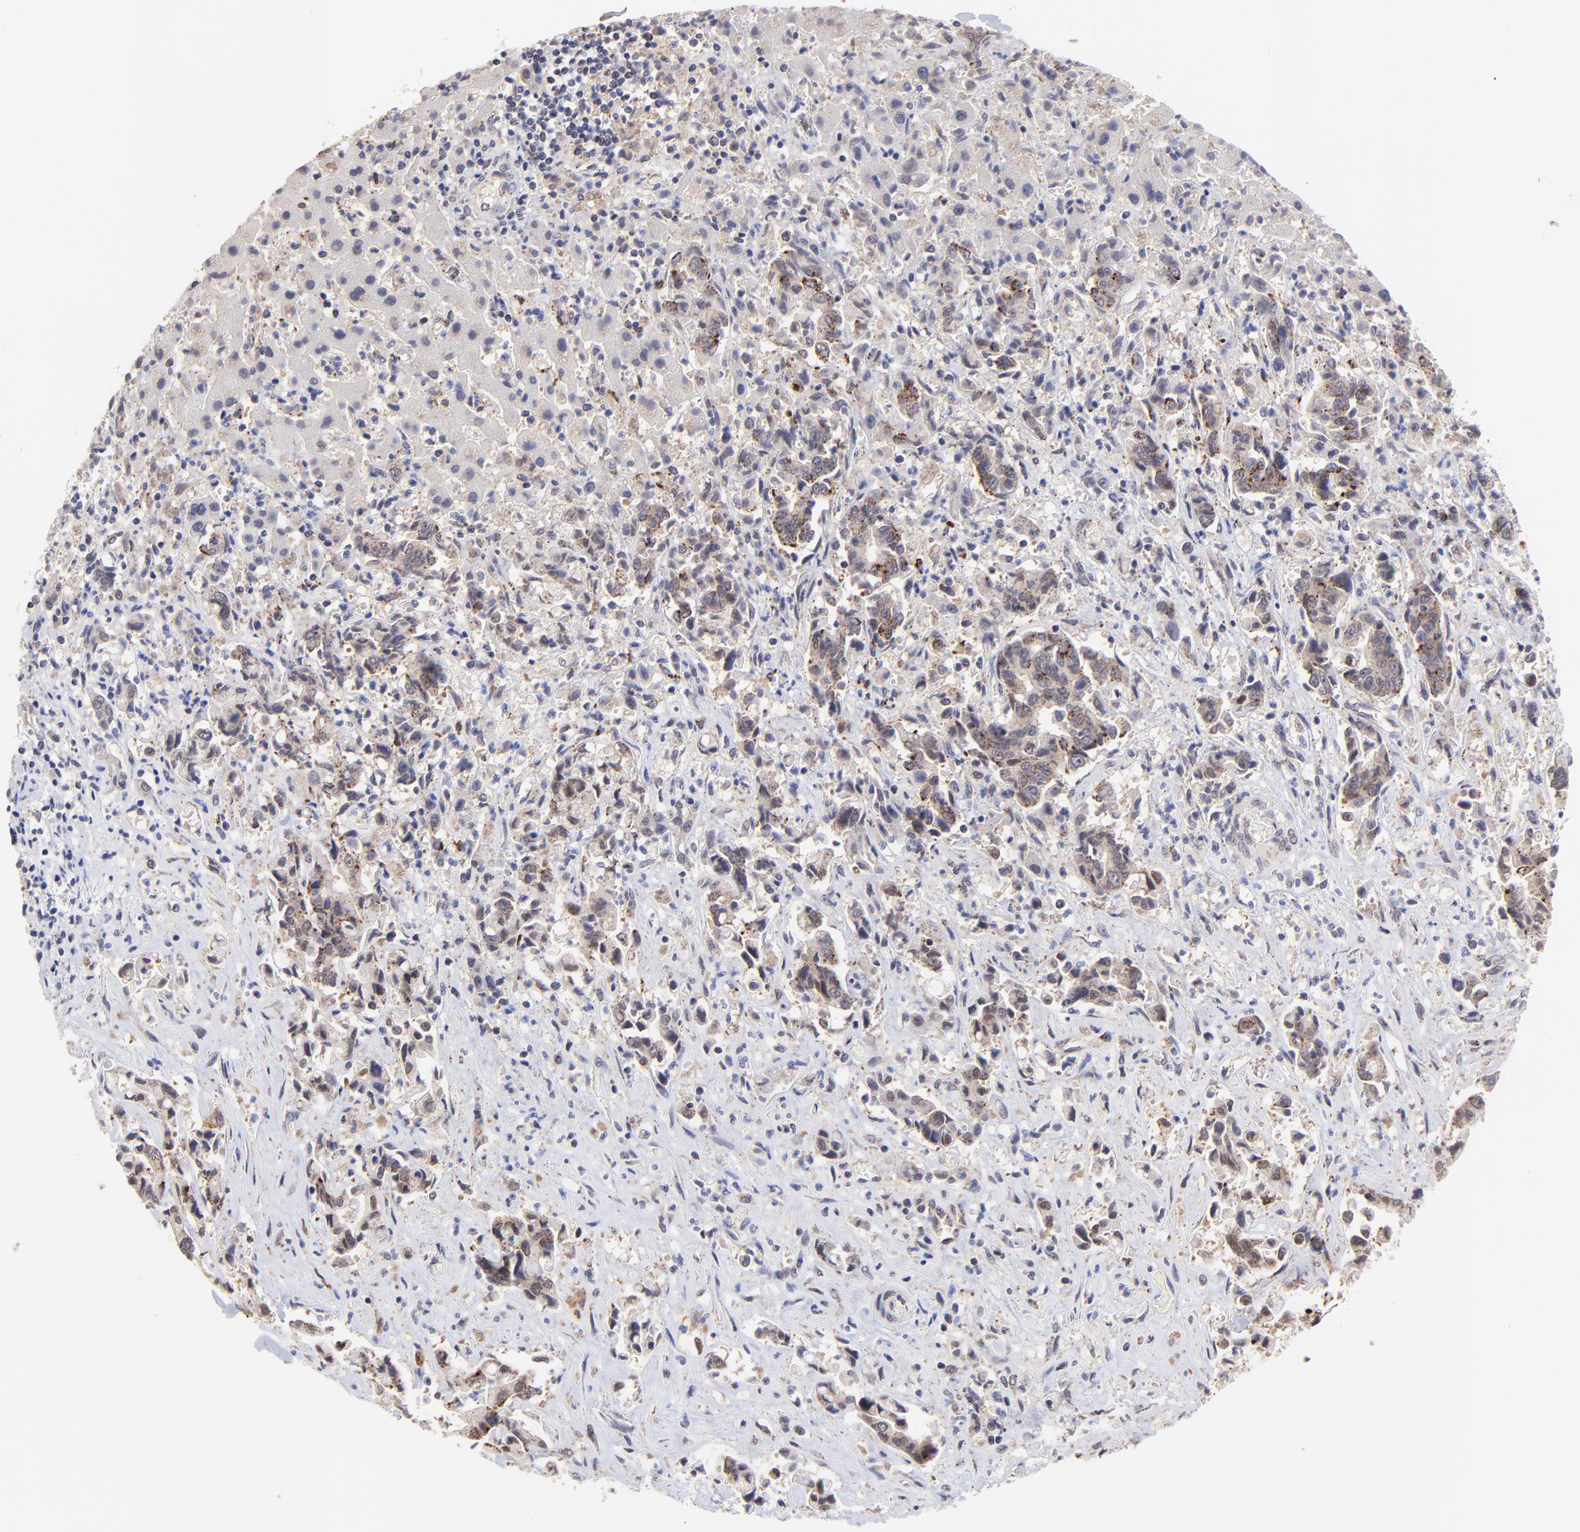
{"staining": {"intensity": "weak", "quantity": ">75%", "location": "cytoplasmic/membranous"}, "tissue": "liver cancer", "cell_type": "Tumor cells", "image_type": "cancer", "snomed": [{"axis": "morphology", "description": "Cholangiocarcinoma"}, {"axis": "topography", "description": "Liver"}], "caption": "Approximately >75% of tumor cells in liver cancer display weak cytoplasmic/membranous protein expression as visualized by brown immunohistochemical staining.", "gene": "ZNF747", "patient": {"sex": "male", "age": 57}}